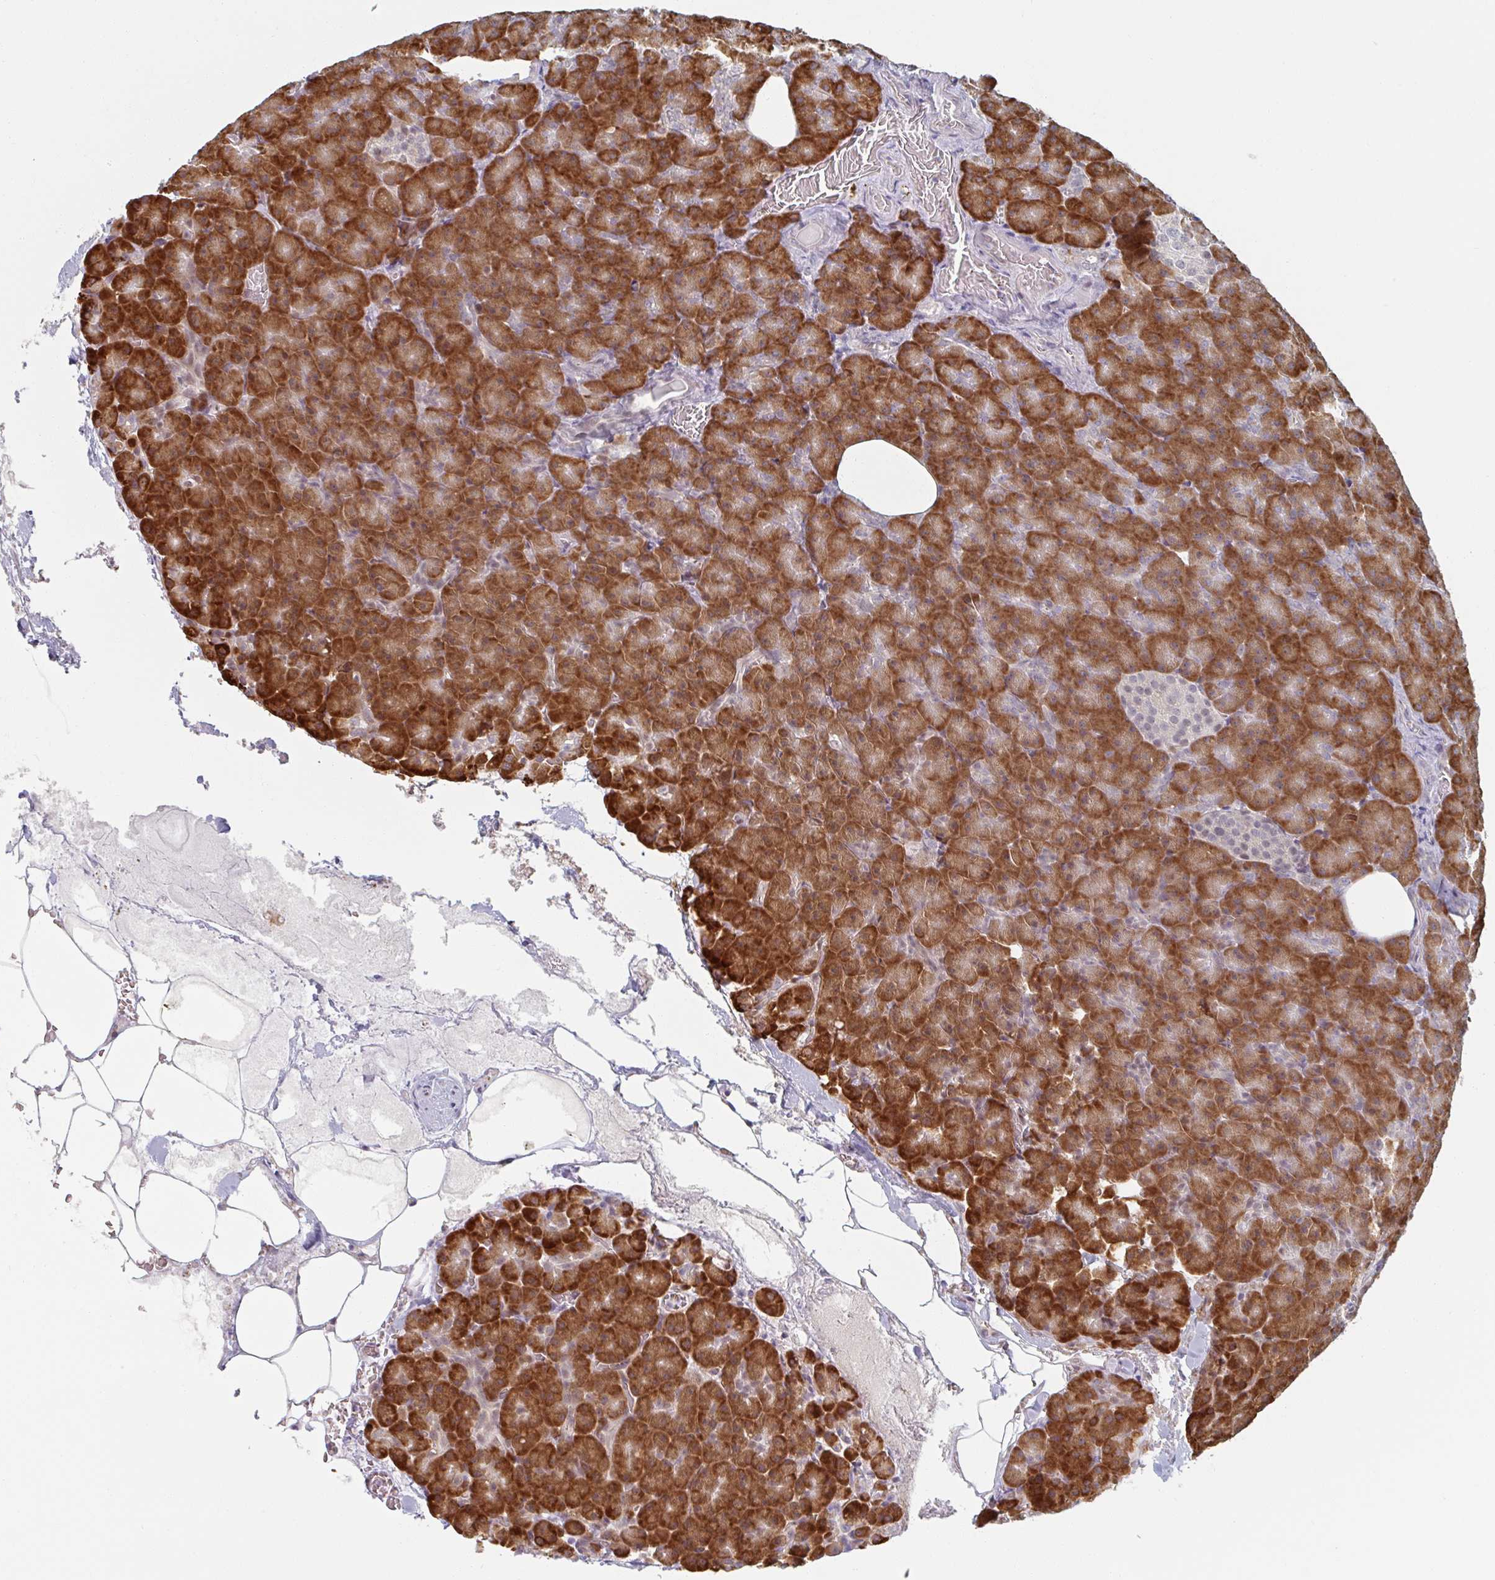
{"staining": {"intensity": "strong", "quantity": ">75%", "location": "cytoplasmic/membranous"}, "tissue": "pancreas", "cell_type": "Exocrine glandular cells", "image_type": "normal", "snomed": [{"axis": "morphology", "description": "Normal tissue, NOS"}, {"axis": "topography", "description": "Pancreas"}], "caption": "A high-resolution micrograph shows IHC staining of normal pancreas, which shows strong cytoplasmic/membranous expression in about >75% of exocrine glandular cells. (DAB = brown stain, brightfield microscopy at high magnification).", "gene": "TRAPPC10", "patient": {"sex": "female", "age": 74}}